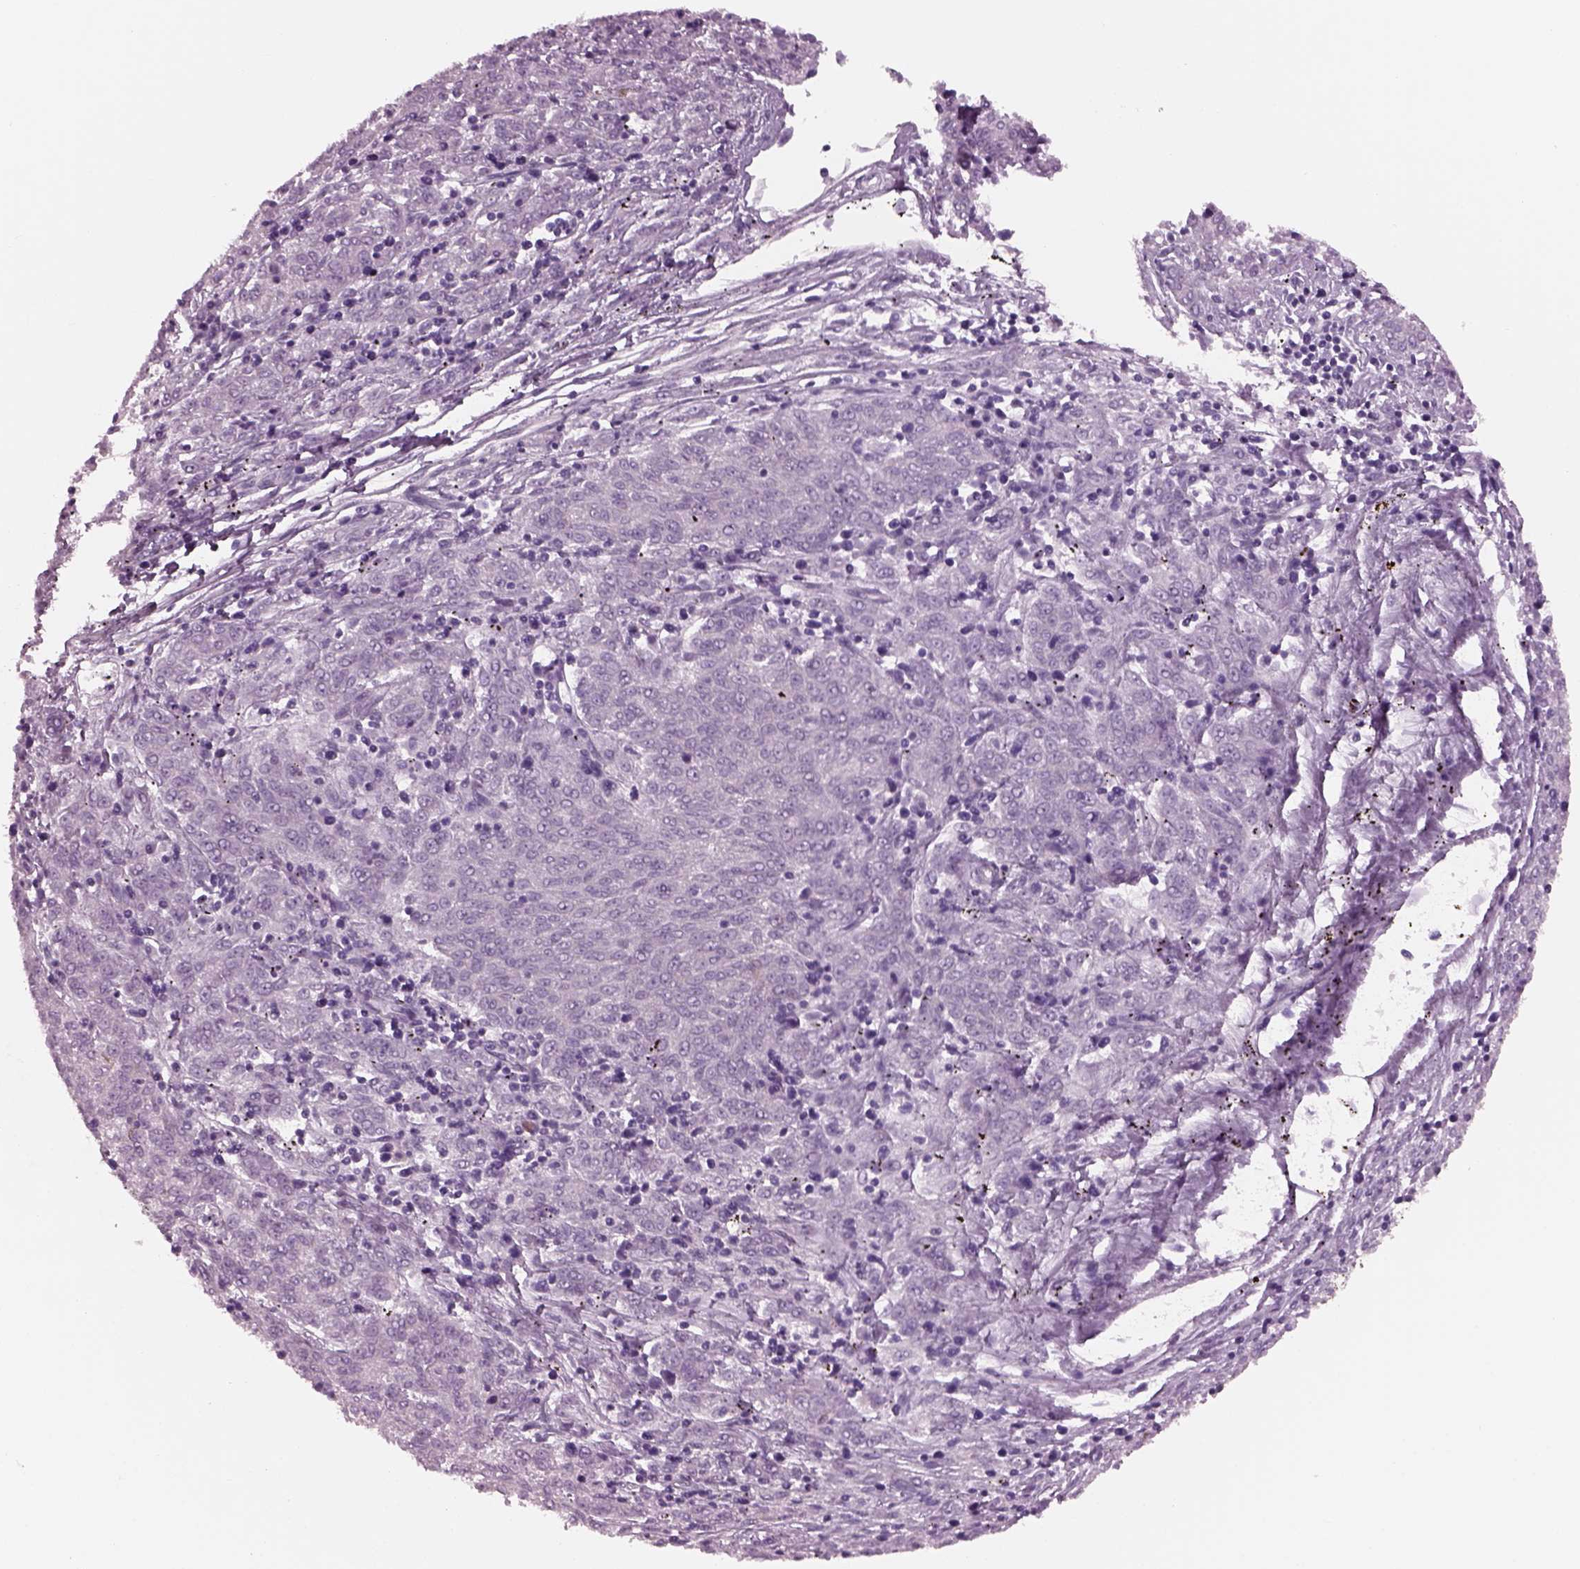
{"staining": {"intensity": "negative", "quantity": "none", "location": "none"}, "tissue": "melanoma", "cell_type": "Tumor cells", "image_type": "cancer", "snomed": [{"axis": "morphology", "description": "Malignant melanoma, NOS"}, {"axis": "topography", "description": "Skin"}], "caption": "This is a photomicrograph of immunohistochemistry (IHC) staining of melanoma, which shows no positivity in tumor cells.", "gene": "CYLC1", "patient": {"sex": "female", "age": 72}}